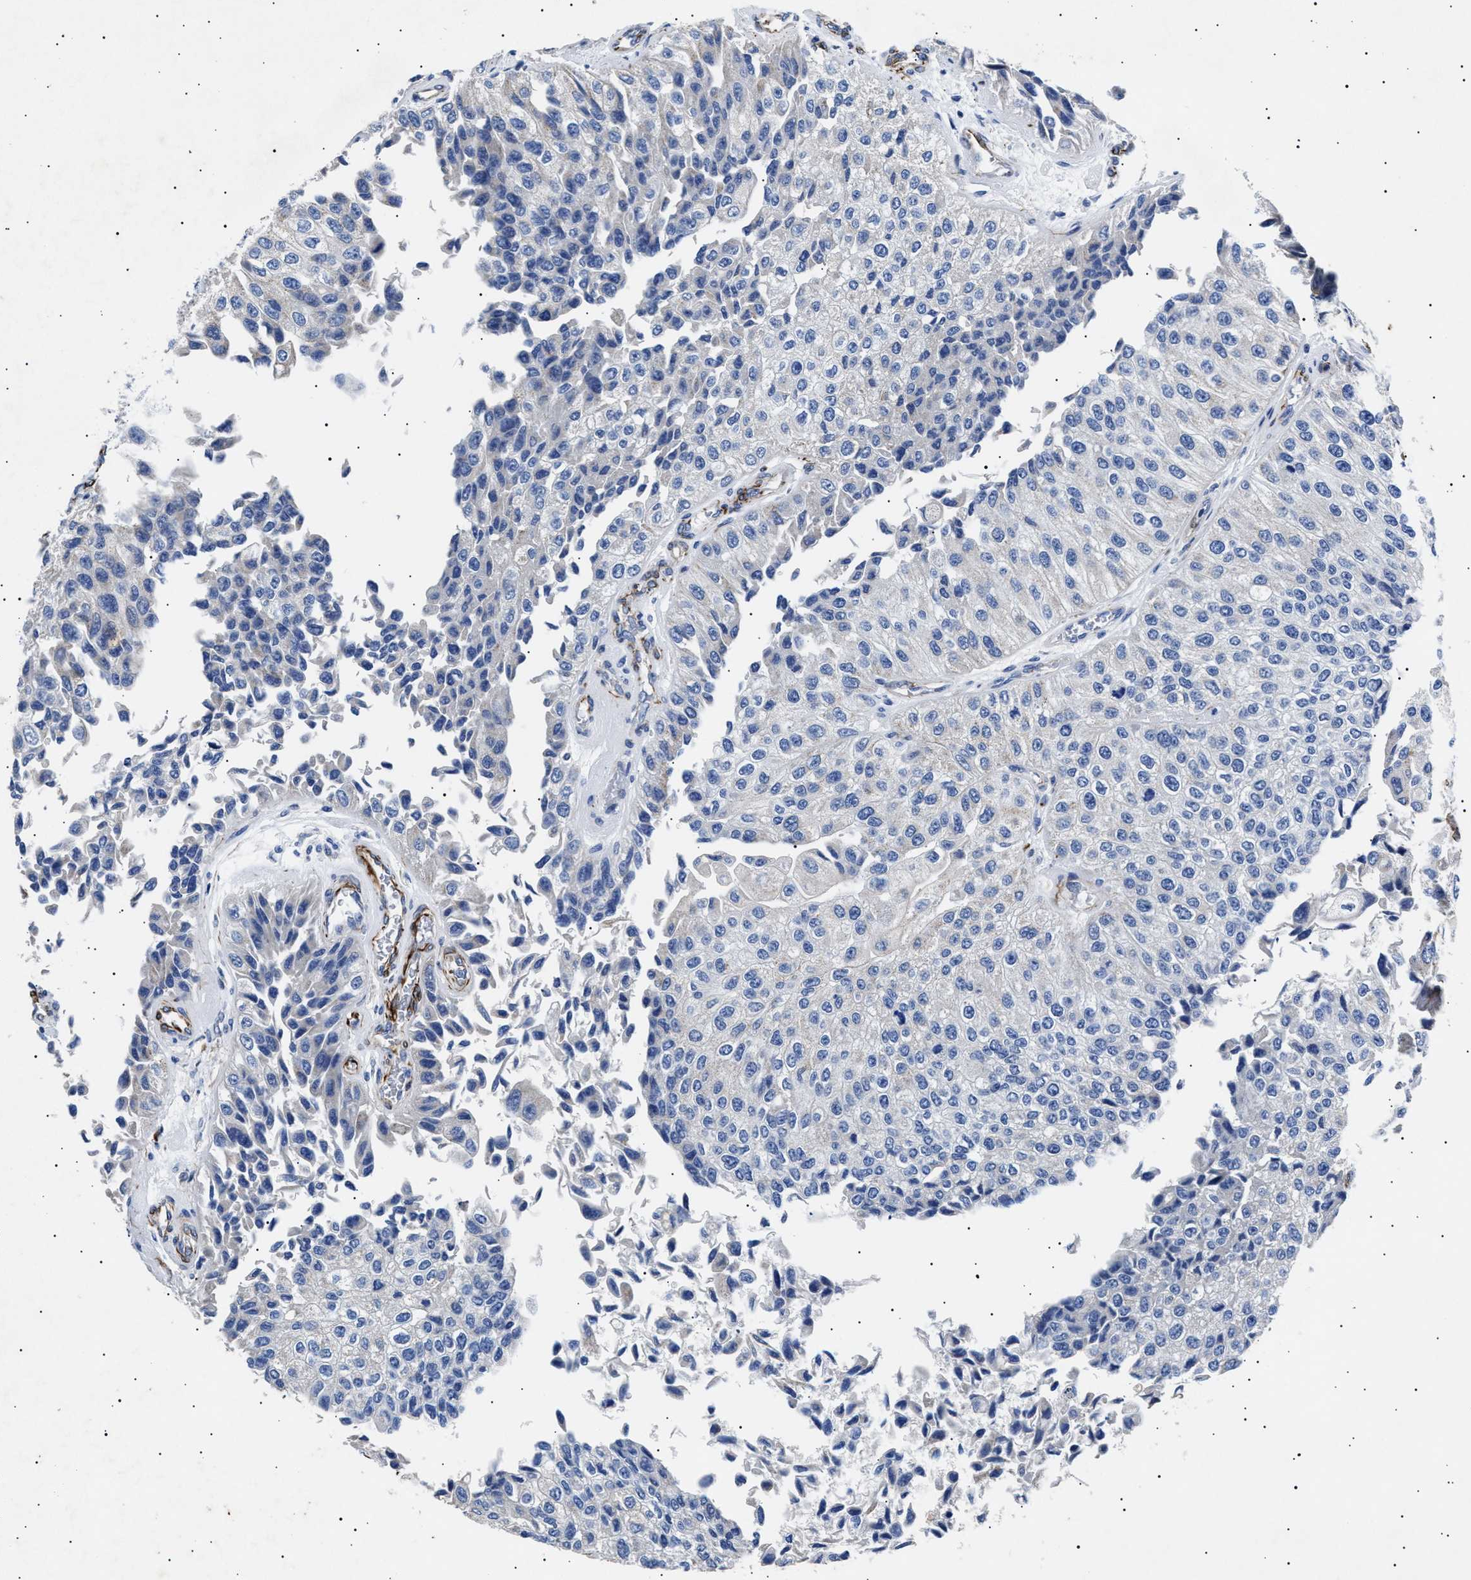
{"staining": {"intensity": "negative", "quantity": "none", "location": "none"}, "tissue": "urothelial cancer", "cell_type": "Tumor cells", "image_type": "cancer", "snomed": [{"axis": "morphology", "description": "Urothelial carcinoma, High grade"}, {"axis": "topography", "description": "Kidney"}, {"axis": "topography", "description": "Urinary bladder"}], "caption": "IHC of human urothelial cancer displays no expression in tumor cells.", "gene": "OLFML2A", "patient": {"sex": "male", "age": 77}}